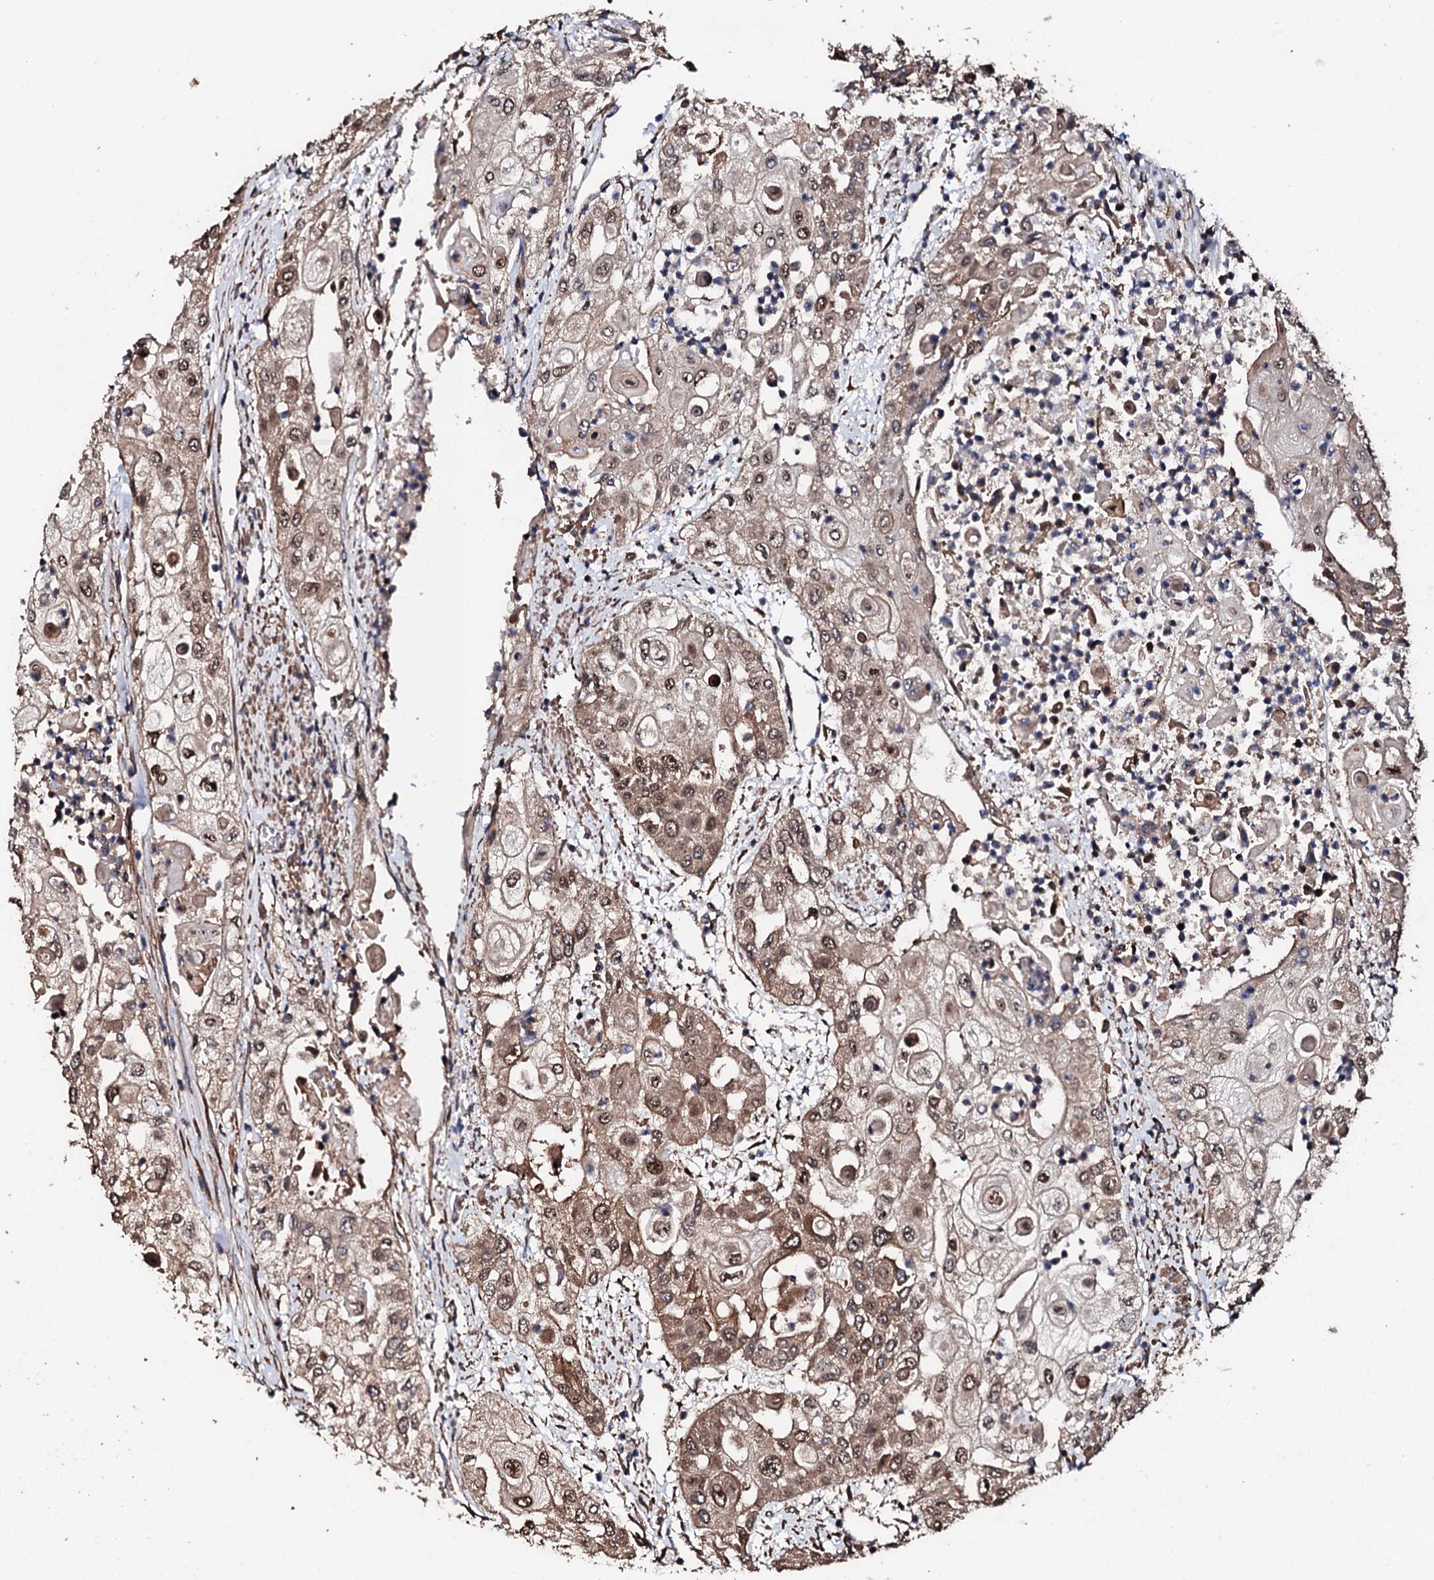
{"staining": {"intensity": "moderate", "quantity": "25%-75%", "location": "cytoplasmic/membranous,nuclear"}, "tissue": "urothelial cancer", "cell_type": "Tumor cells", "image_type": "cancer", "snomed": [{"axis": "morphology", "description": "Urothelial carcinoma, High grade"}, {"axis": "topography", "description": "Urinary bladder"}], "caption": "High-grade urothelial carcinoma stained with DAB immunohistochemistry (IHC) displays medium levels of moderate cytoplasmic/membranous and nuclear expression in approximately 25%-75% of tumor cells.", "gene": "CKAP5", "patient": {"sex": "female", "age": 79}}